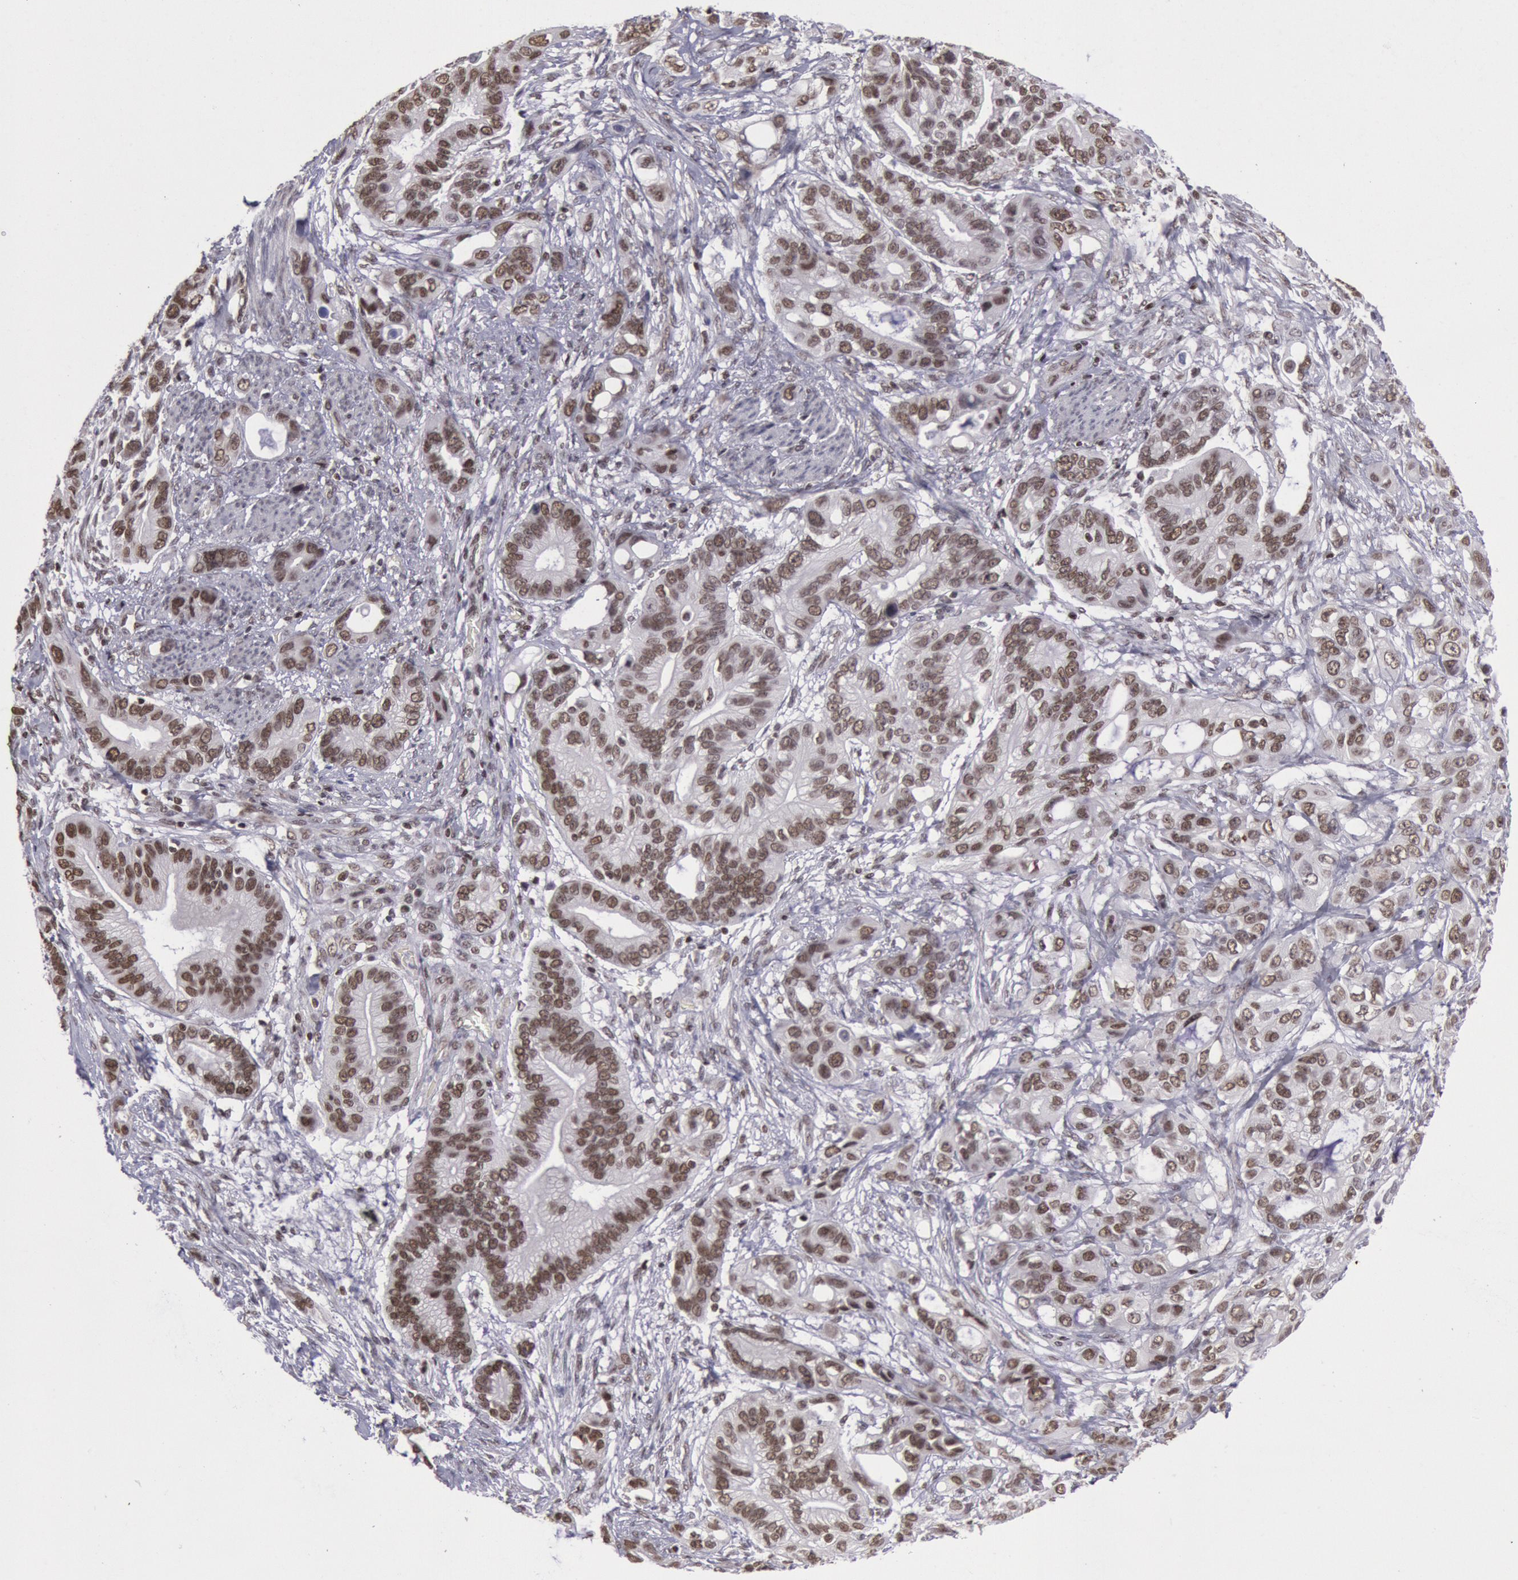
{"staining": {"intensity": "moderate", "quantity": ">75%", "location": "nuclear"}, "tissue": "stomach cancer", "cell_type": "Tumor cells", "image_type": "cancer", "snomed": [{"axis": "morphology", "description": "Adenocarcinoma, NOS"}, {"axis": "topography", "description": "Stomach, upper"}], "caption": "Immunohistochemical staining of stomach cancer (adenocarcinoma) reveals medium levels of moderate nuclear staining in approximately >75% of tumor cells.", "gene": "NKAP", "patient": {"sex": "male", "age": 47}}